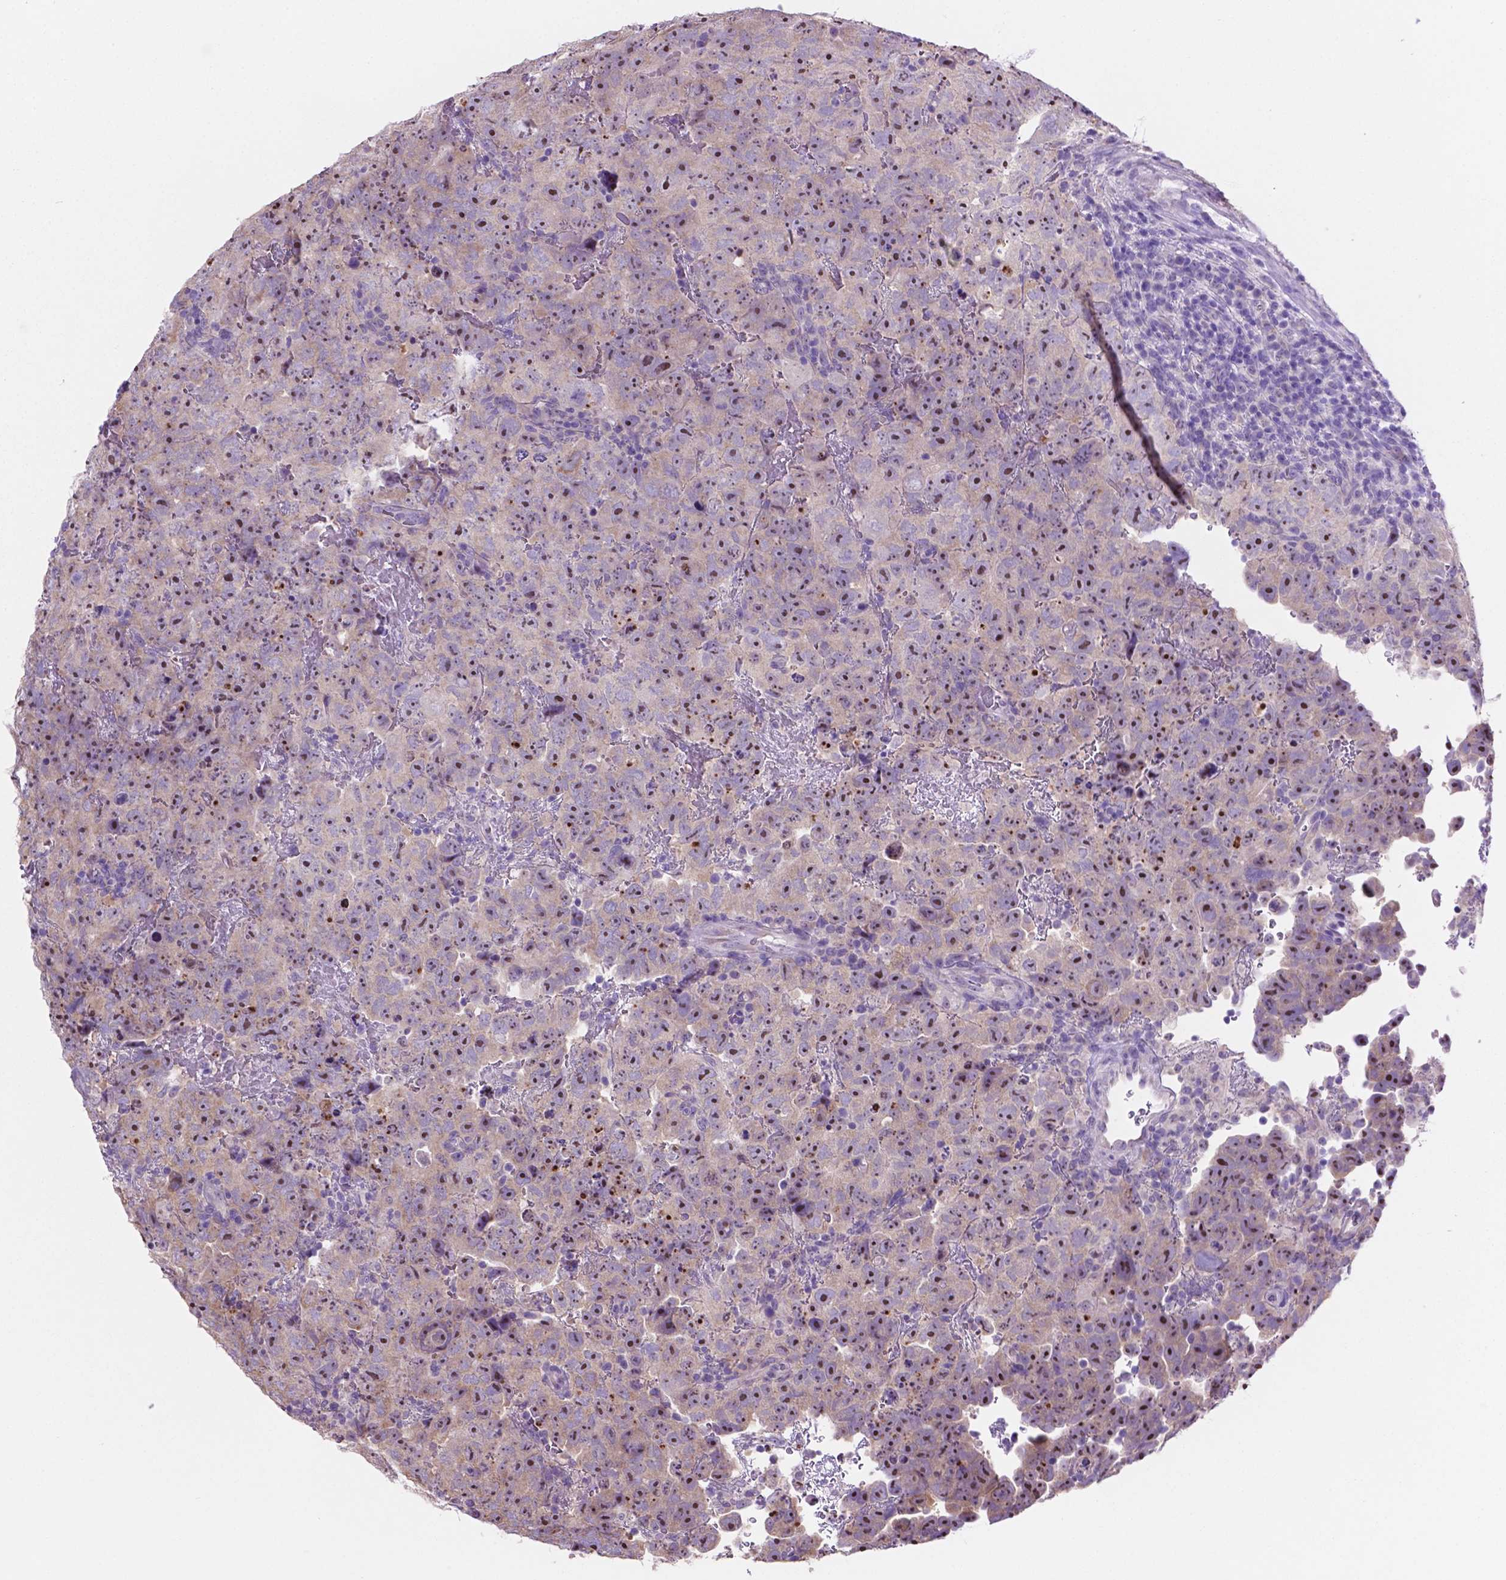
{"staining": {"intensity": "moderate", "quantity": ">75%", "location": "nuclear"}, "tissue": "testis cancer", "cell_type": "Tumor cells", "image_type": "cancer", "snomed": [{"axis": "morphology", "description": "Carcinoma, Embryonal, NOS"}, {"axis": "topography", "description": "Testis"}], "caption": "Immunohistochemical staining of human embryonal carcinoma (testis) demonstrates moderate nuclear protein positivity in about >75% of tumor cells.", "gene": "SPDYA", "patient": {"sex": "male", "age": 24}}